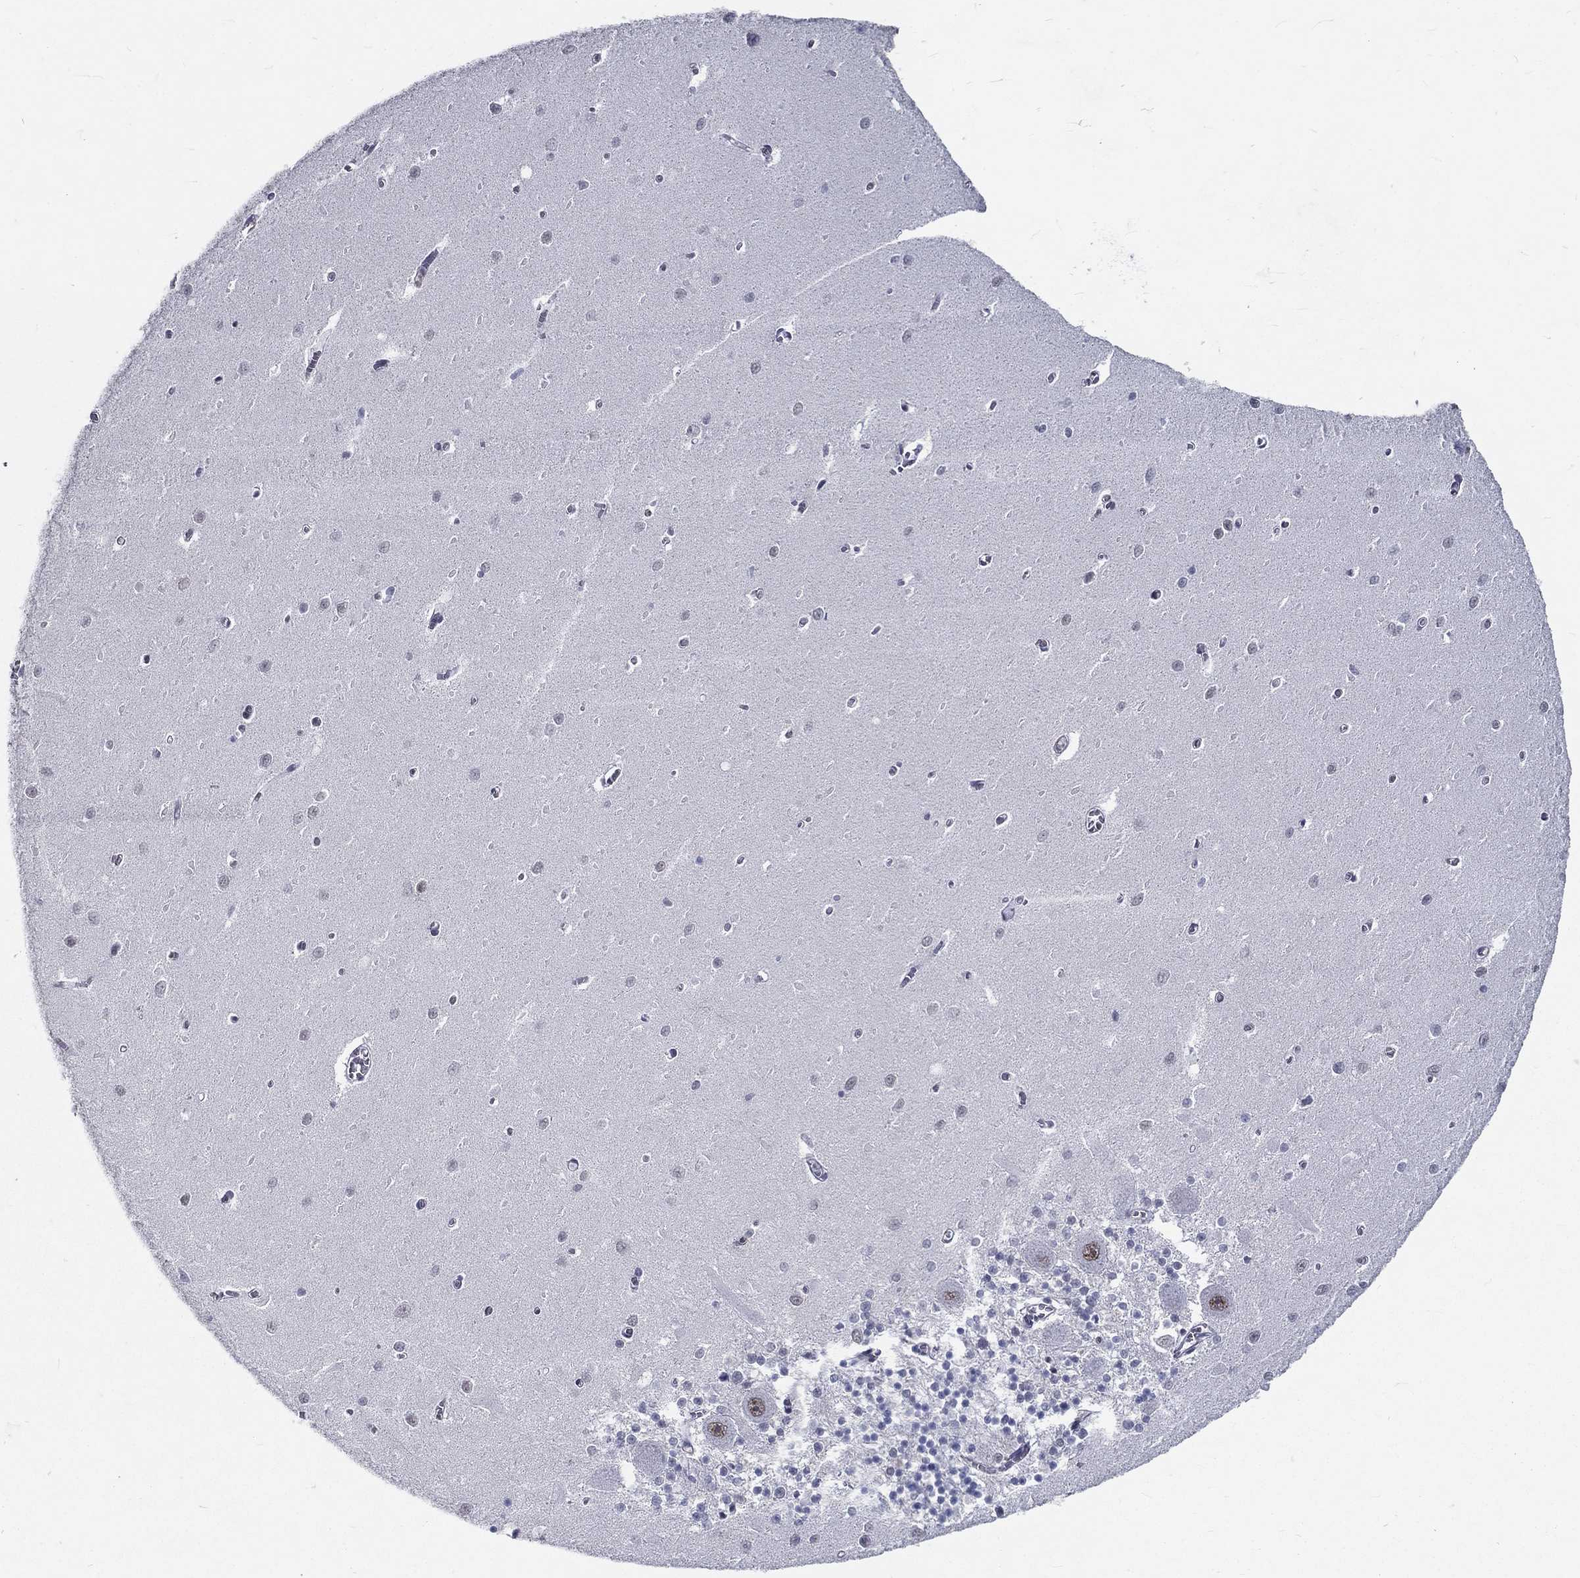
{"staining": {"intensity": "negative", "quantity": "none", "location": "none"}, "tissue": "cerebellum", "cell_type": "Cells in granular layer", "image_type": "normal", "snomed": [{"axis": "morphology", "description": "Normal tissue, NOS"}, {"axis": "topography", "description": "Cerebellum"}], "caption": "This is a histopathology image of immunohistochemistry (IHC) staining of unremarkable cerebellum, which shows no positivity in cells in granular layer. (DAB (3,3'-diaminobenzidine) immunohistochemistry, high magnification).", "gene": "ZBED1", "patient": {"sex": "female", "age": 64}}